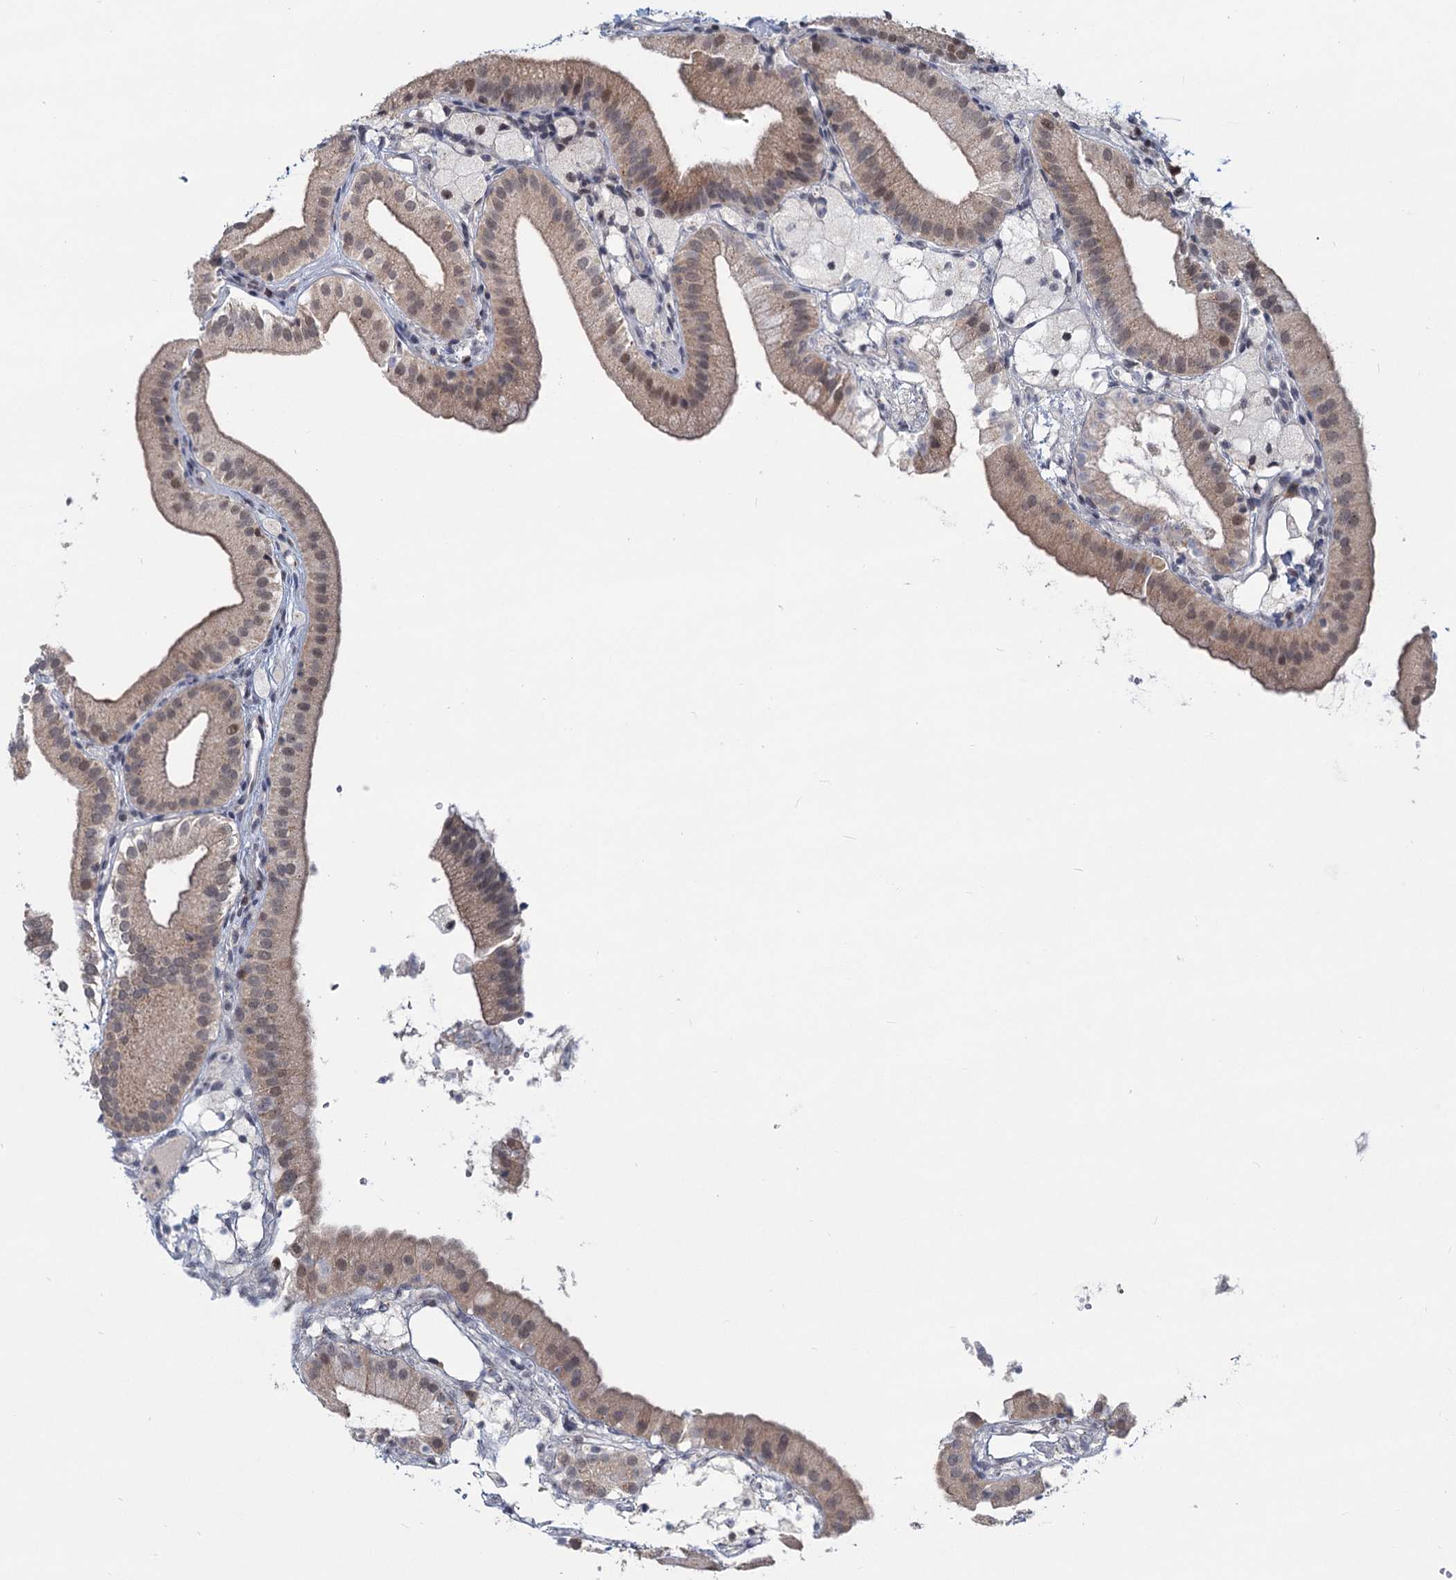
{"staining": {"intensity": "weak", "quantity": ">75%", "location": "cytoplasmic/membranous"}, "tissue": "gallbladder", "cell_type": "Glandular cells", "image_type": "normal", "snomed": [{"axis": "morphology", "description": "Normal tissue, NOS"}, {"axis": "topography", "description": "Gallbladder"}], "caption": "IHC staining of normal gallbladder, which demonstrates low levels of weak cytoplasmic/membranous staining in about >75% of glandular cells indicating weak cytoplasmic/membranous protein positivity. The staining was performed using DAB (brown) for protein detection and nuclei were counterstained in hematoxylin (blue).", "gene": "STAP1", "patient": {"sex": "male", "age": 55}}